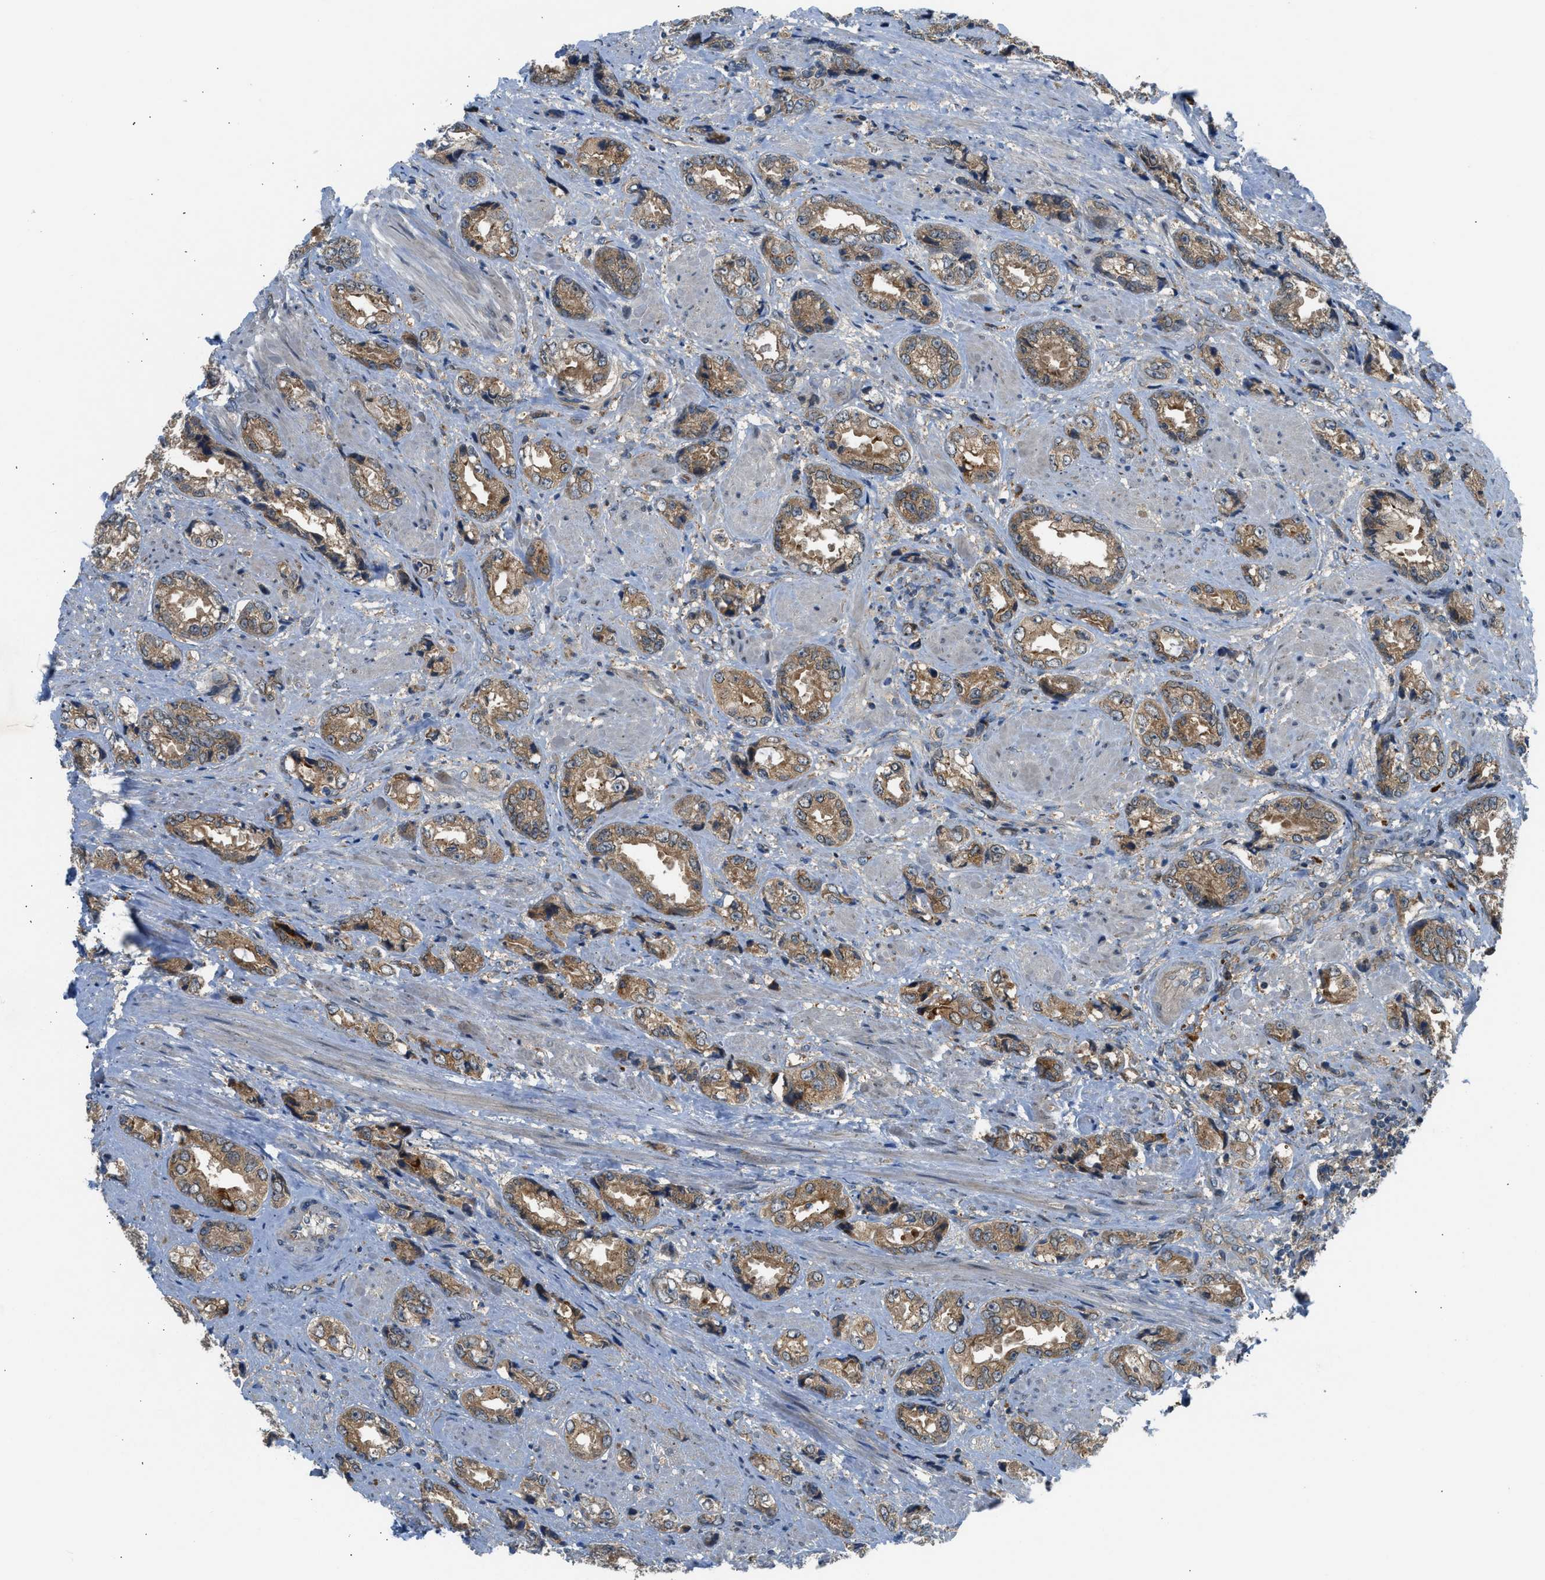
{"staining": {"intensity": "moderate", "quantity": ">75%", "location": "cytoplasmic/membranous"}, "tissue": "prostate cancer", "cell_type": "Tumor cells", "image_type": "cancer", "snomed": [{"axis": "morphology", "description": "Adenocarcinoma, High grade"}, {"axis": "topography", "description": "Prostate"}], "caption": "Immunohistochemical staining of high-grade adenocarcinoma (prostate) exhibits moderate cytoplasmic/membranous protein positivity in approximately >75% of tumor cells.", "gene": "EDARADD", "patient": {"sex": "male", "age": 61}}